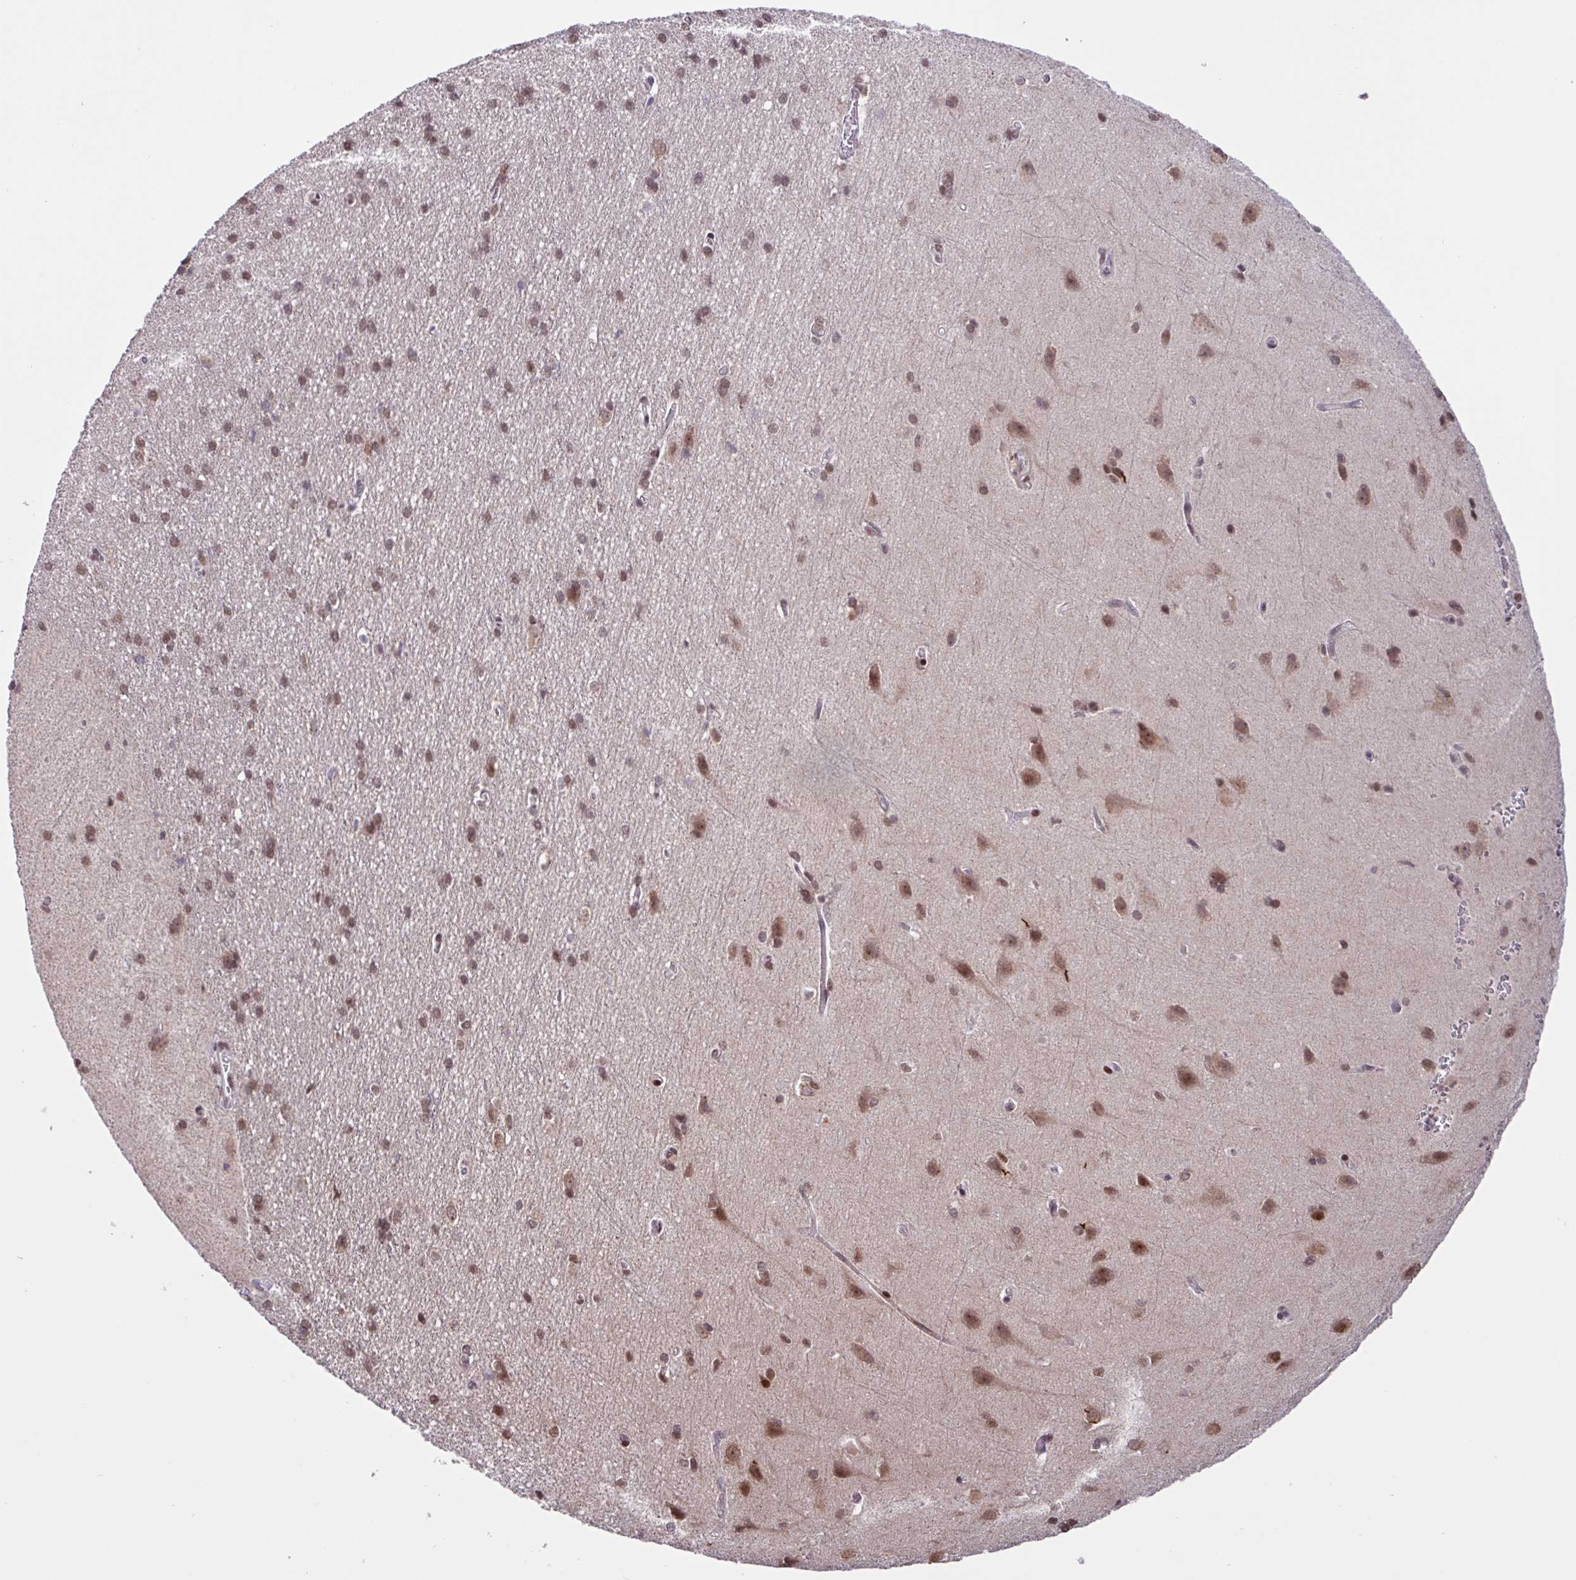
{"staining": {"intensity": "weak", "quantity": "25%-75%", "location": "nuclear"}, "tissue": "cerebral cortex", "cell_type": "Endothelial cells", "image_type": "normal", "snomed": [{"axis": "morphology", "description": "Normal tissue, NOS"}, {"axis": "topography", "description": "Cerebral cortex"}], "caption": "Immunohistochemistry (IHC) image of unremarkable cerebral cortex stained for a protein (brown), which demonstrates low levels of weak nuclear positivity in about 25%-75% of endothelial cells.", "gene": "BRD3", "patient": {"sex": "male", "age": 37}}